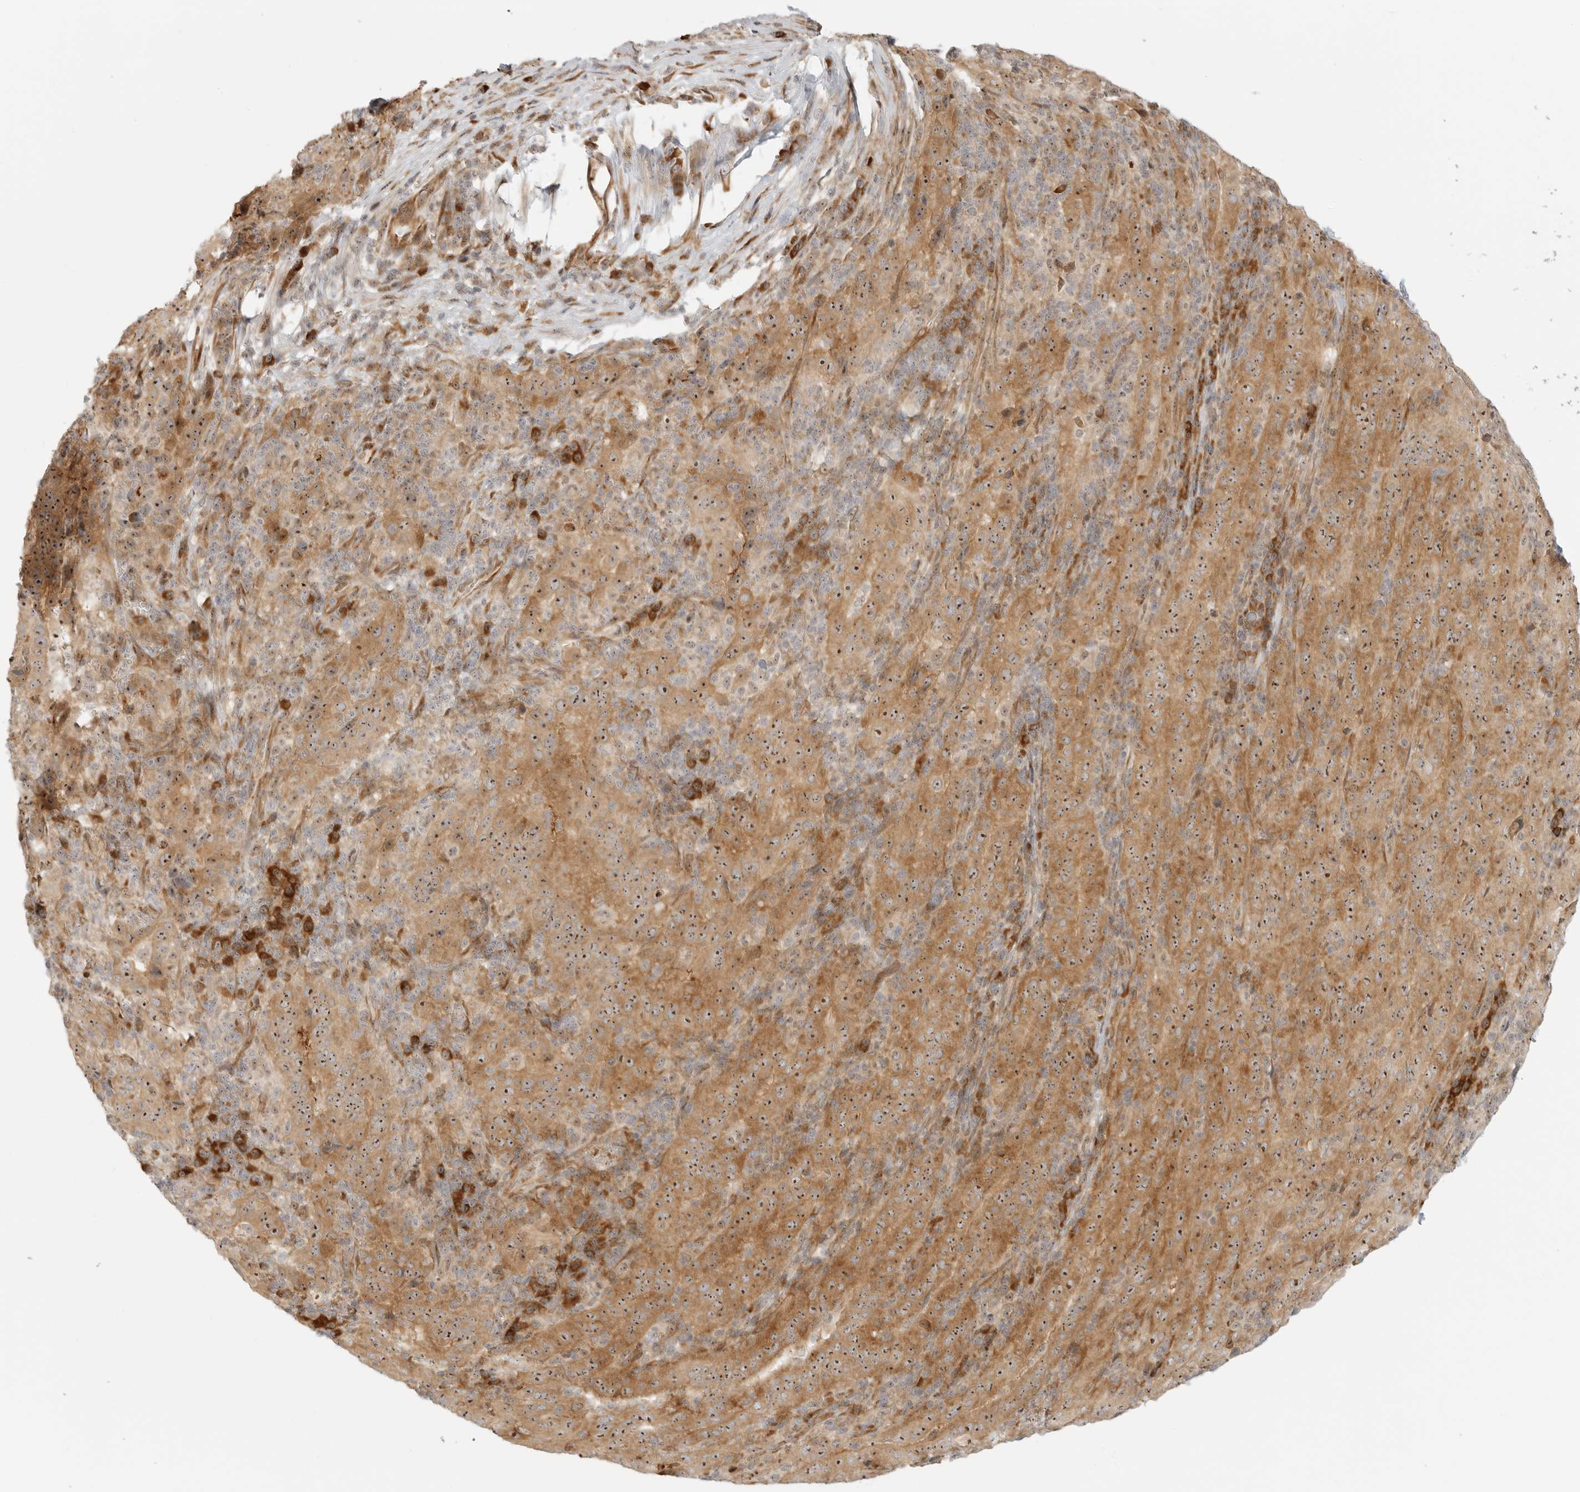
{"staining": {"intensity": "moderate", "quantity": ">75%", "location": "cytoplasmic/membranous,nuclear"}, "tissue": "pancreatic cancer", "cell_type": "Tumor cells", "image_type": "cancer", "snomed": [{"axis": "morphology", "description": "Adenocarcinoma, NOS"}, {"axis": "topography", "description": "Pancreas"}], "caption": "Immunohistochemistry (IHC) image of neoplastic tissue: human pancreatic adenocarcinoma stained using immunohistochemistry reveals medium levels of moderate protein expression localized specifically in the cytoplasmic/membranous and nuclear of tumor cells, appearing as a cytoplasmic/membranous and nuclear brown color.", "gene": "DSCC1", "patient": {"sex": "male", "age": 63}}